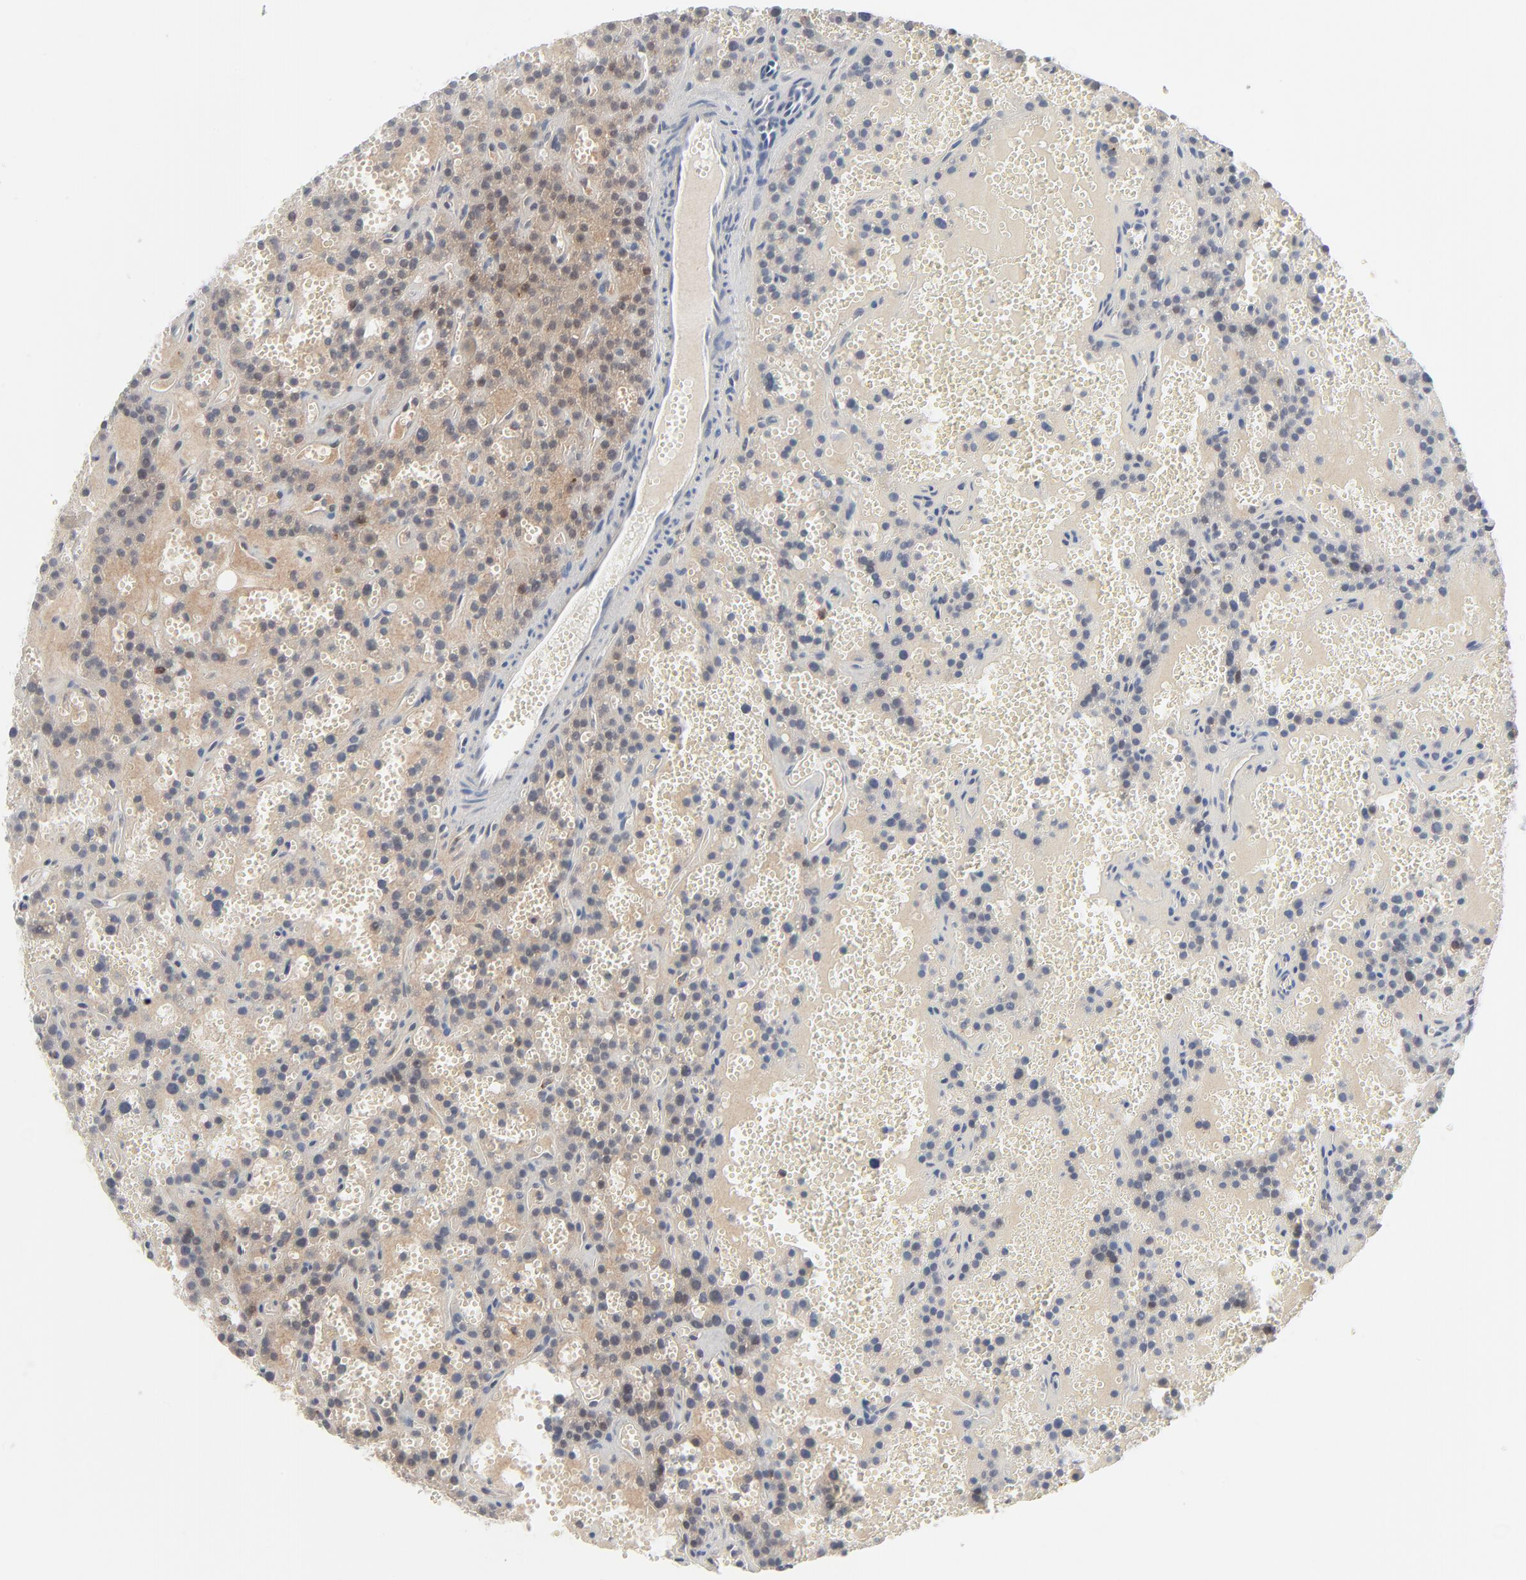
{"staining": {"intensity": "weak", "quantity": "25%-75%", "location": "cytoplasmic/membranous"}, "tissue": "parathyroid gland", "cell_type": "Glandular cells", "image_type": "normal", "snomed": [{"axis": "morphology", "description": "Normal tissue, NOS"}, {"axis": "topography", "description": "Parathyroid gland"}], "caption": "Immunohistochemical staining of benign human parathyroid gland demonstrates weak cytoplasmic/membranous protein positivity in approximately 25%-75% of glandular cells. The staining was performed using DAB, with brown indicating positive protein expression. Nuclei are stained blue with hematoxylin.", "gene": "RPS6KB1", "patient": {"sex": "male", "age": 25}}